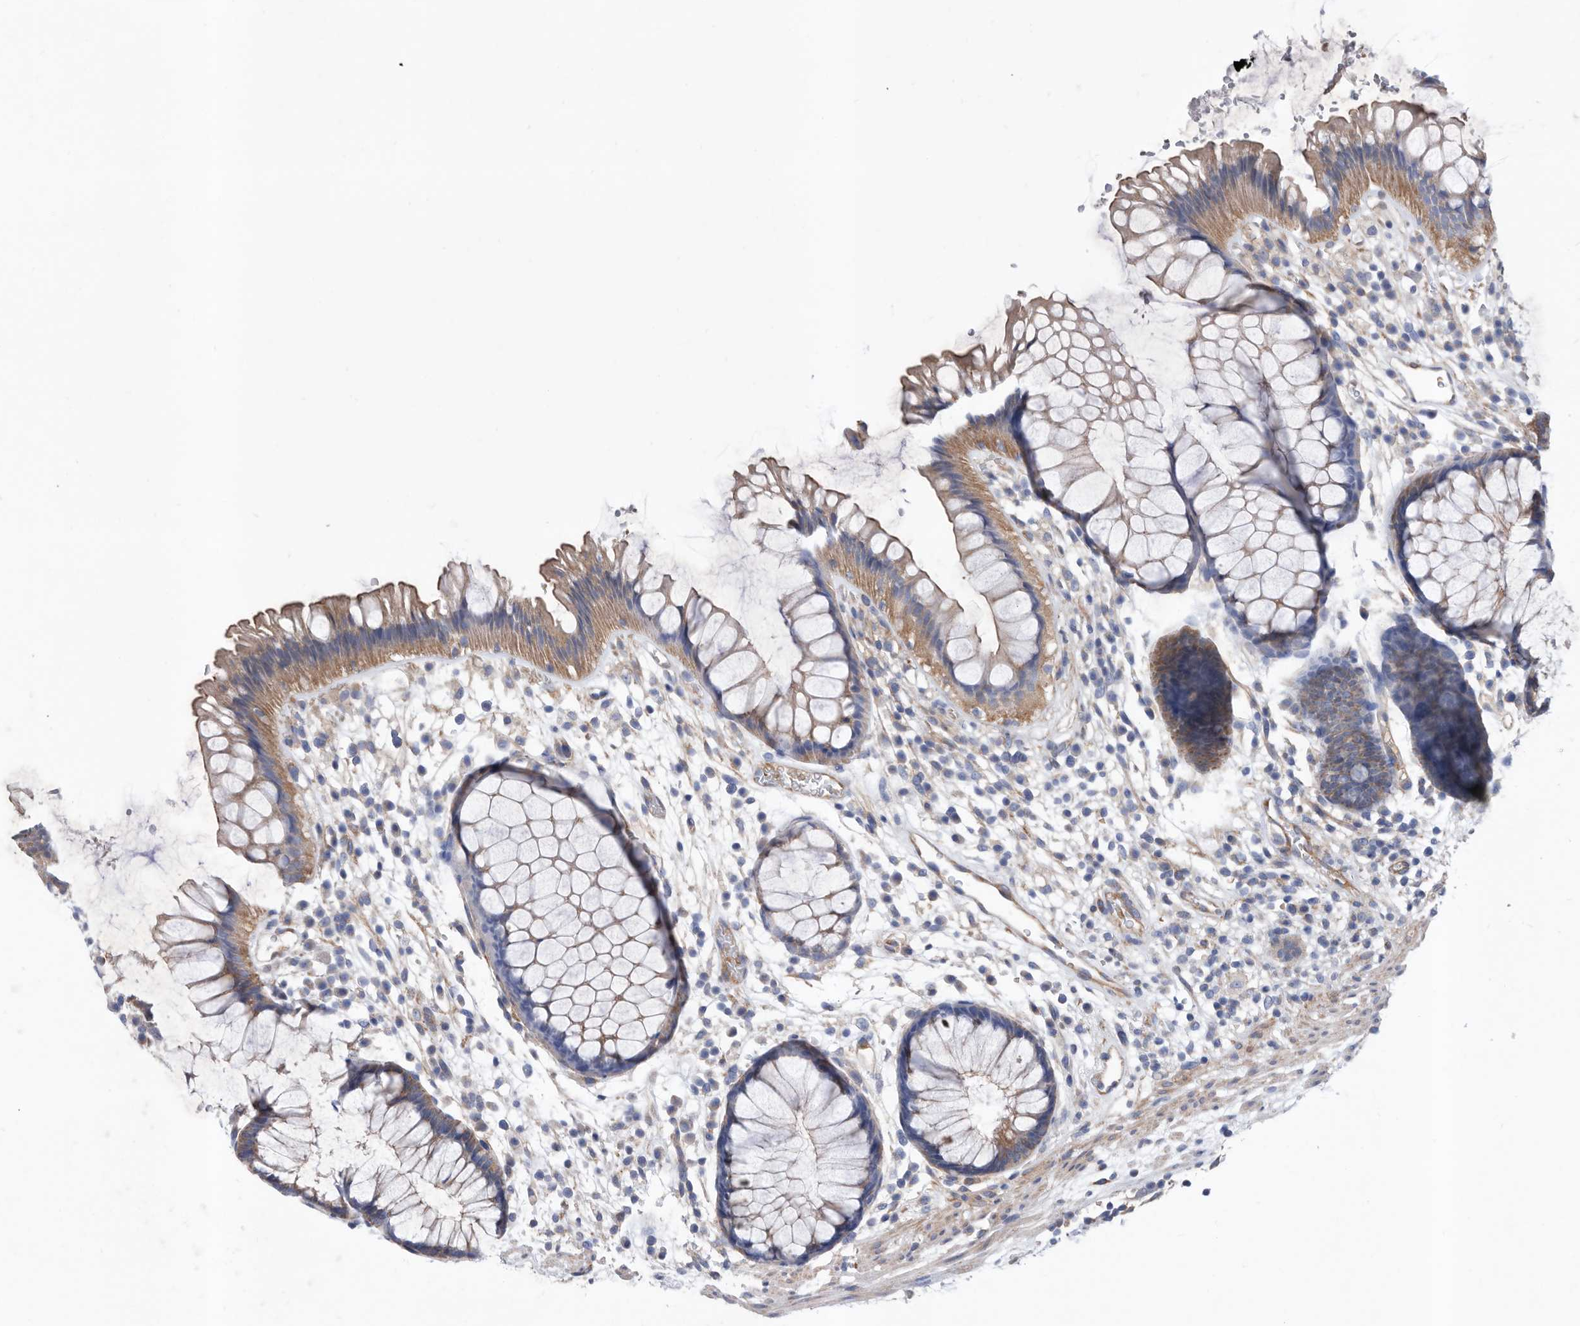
{"staining": {"intensity": "moderate", "quantity": ">75%", "location": "cytoplasmic/membranous"}, "tissue": "rectum", "cell_type": "Glandular cells", "image_type": "normal", "snomed": [{"axis": "morphology", "description": "Normal tissue, NOS"}, {"axis": "topography", "description": "Rectum"}], "caption": "An image showing moderate cytoplasmic/membranous staining in approximately >75% of glandular cells in unremarkable rectum, as visualized by brown immunohistochemical staining.", "gene": "ATP13A3", "patient": {"sex": "male", "age": 51}}